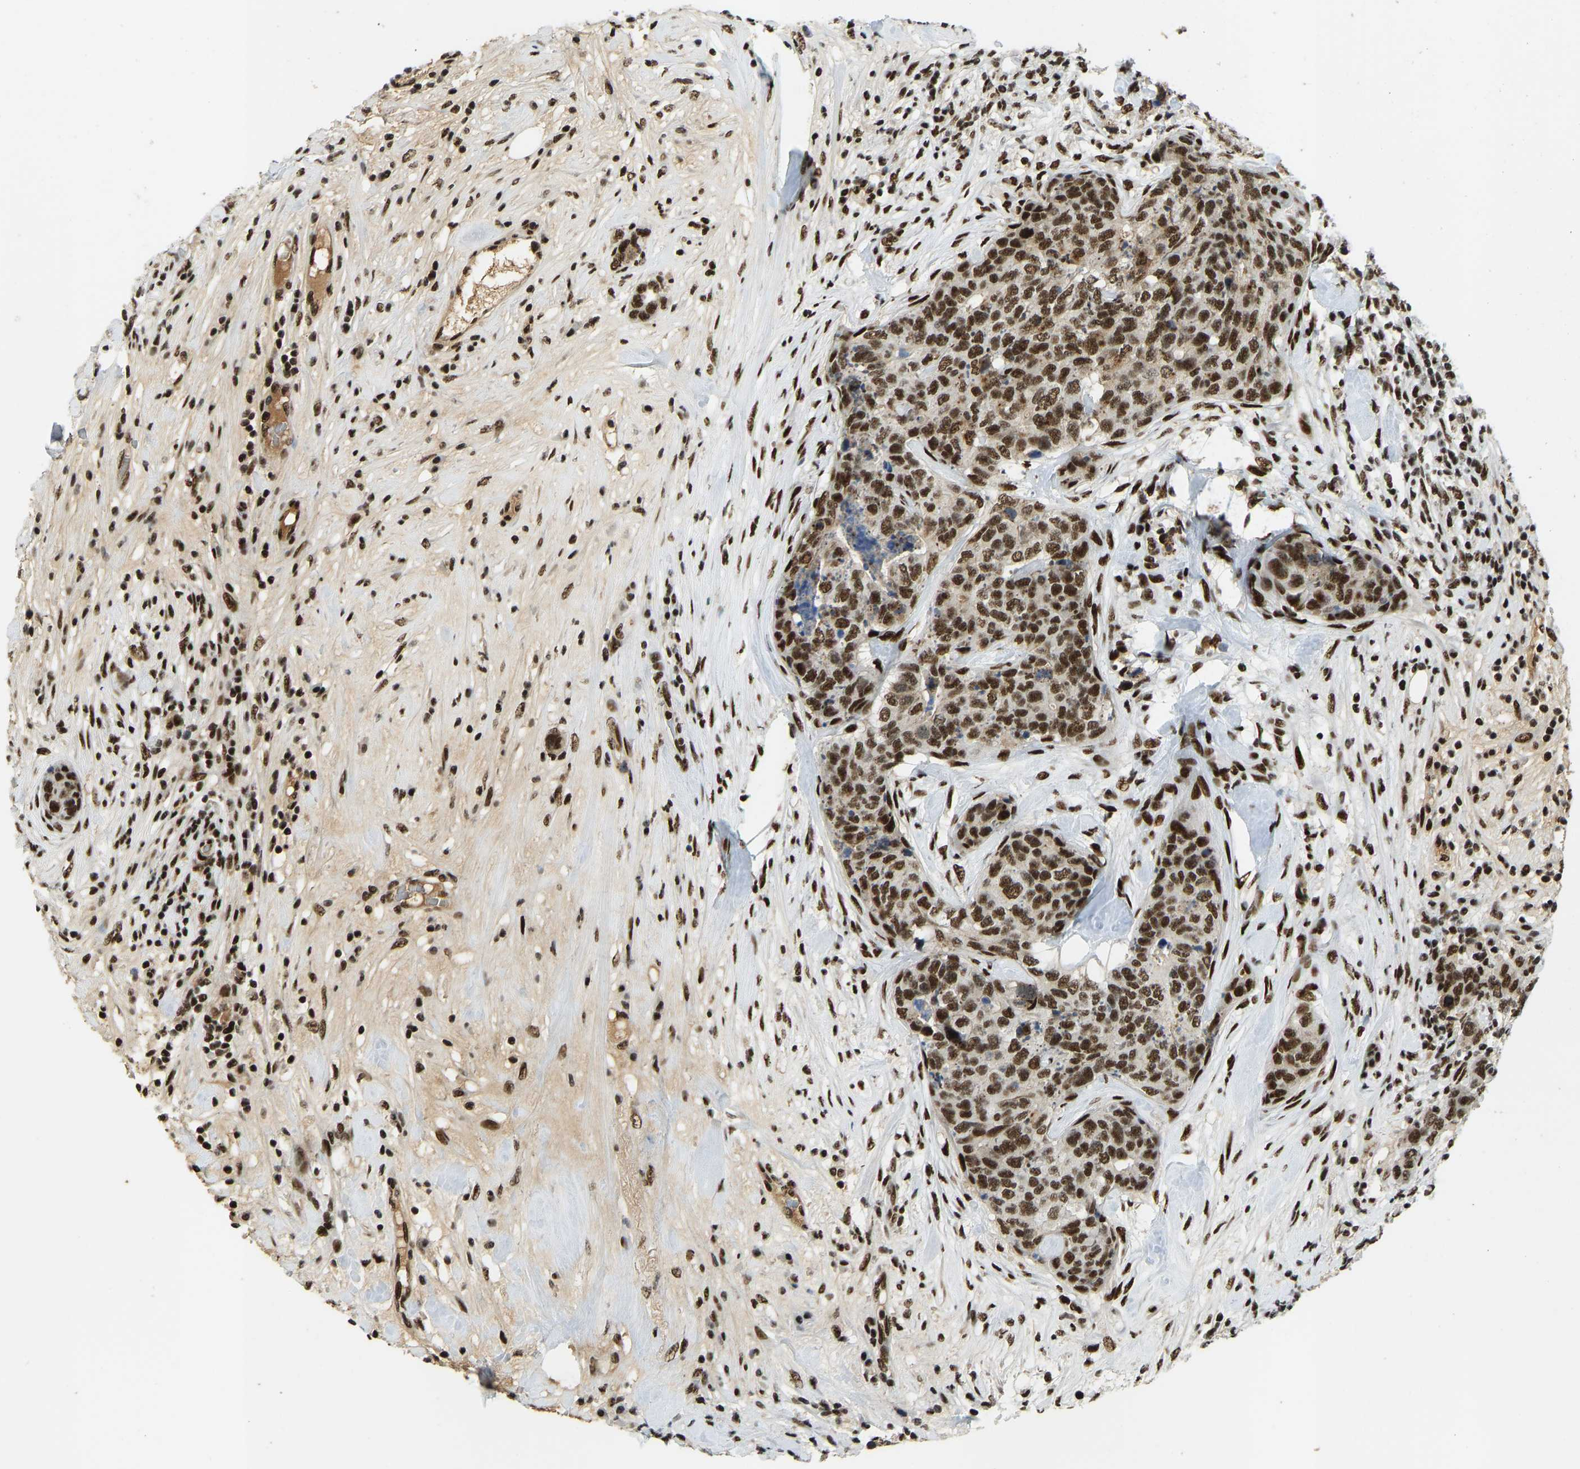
{"staining": {"intensity": "strong", "quantity": ">75%", "location": "nuclear"}, "tissue": "breast cancer", "cell_type": "Tumor cells", "image_type": "cancer", "snomed": [{"axis": "morphology", "description": "Lobular carcinoma"}, {"axis": "topography", "description": "Breast"}], "caption": "Breast lobular carcinoma tissue displays strong nuclear expression in about >75% of tumor cells", "gene": "FOXK1", "patient": {"sex": "female", "age": 59}}